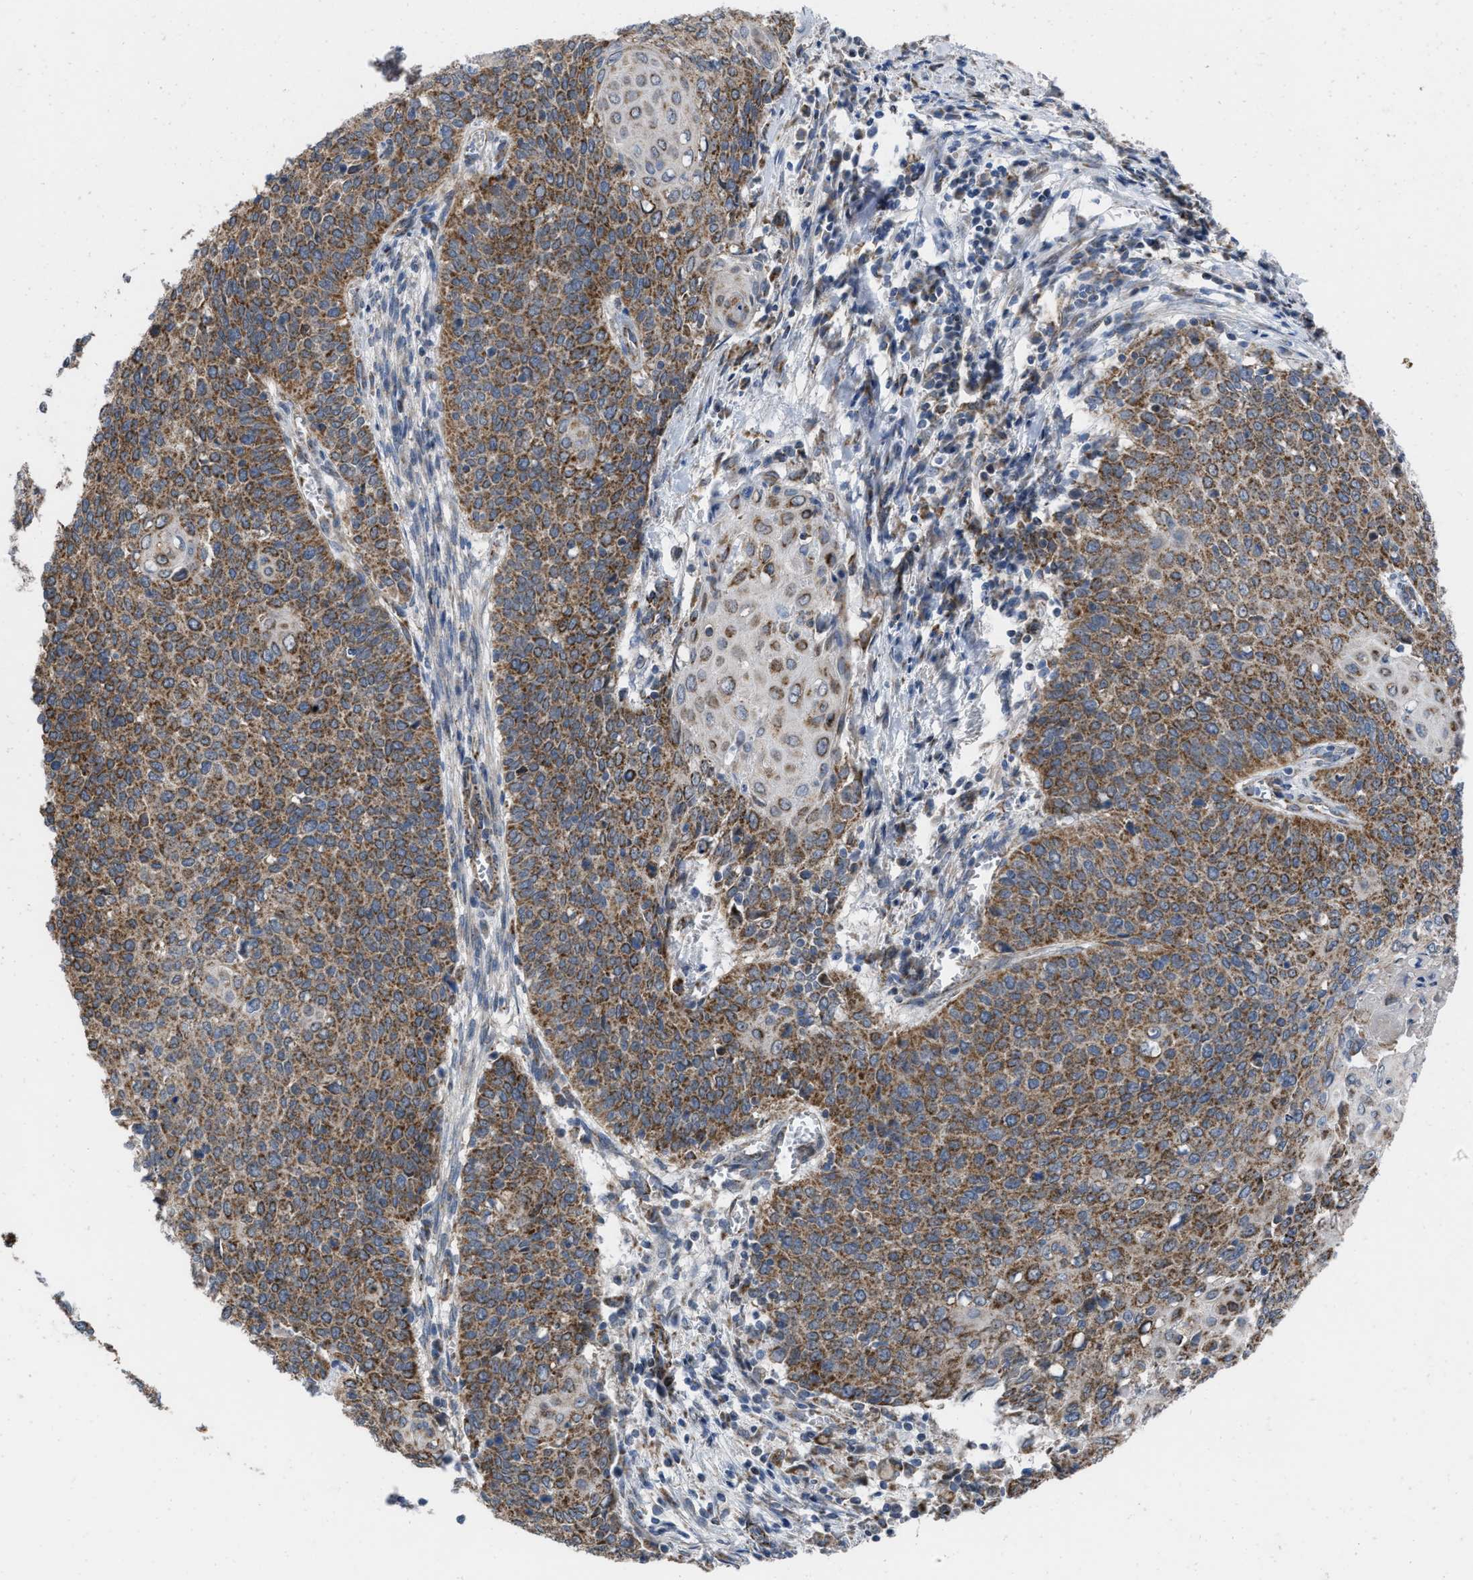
{"staining": {"intensity": "moderate", "quantity": ">75%", "location": "cytoplasmic/membranous"}, "tissue": "cervical cancer", "cell_type": "Tumor cells", "image_type": "cancer", "snomed": [{"axis": "morphology", "description": "Squamous cell carcinoma, NOS"}, {"axis": "topography", "description": "Cervix"}], "caption": "Squamous cell carcinoma (cervical) was stained to show a protein in brown. There is medium levels of moderate cytoplasmic/membranous staining in about >75% of tumor cells.", "gene": "AKAP1", "patient": {"sex": "female", "age": 39}}